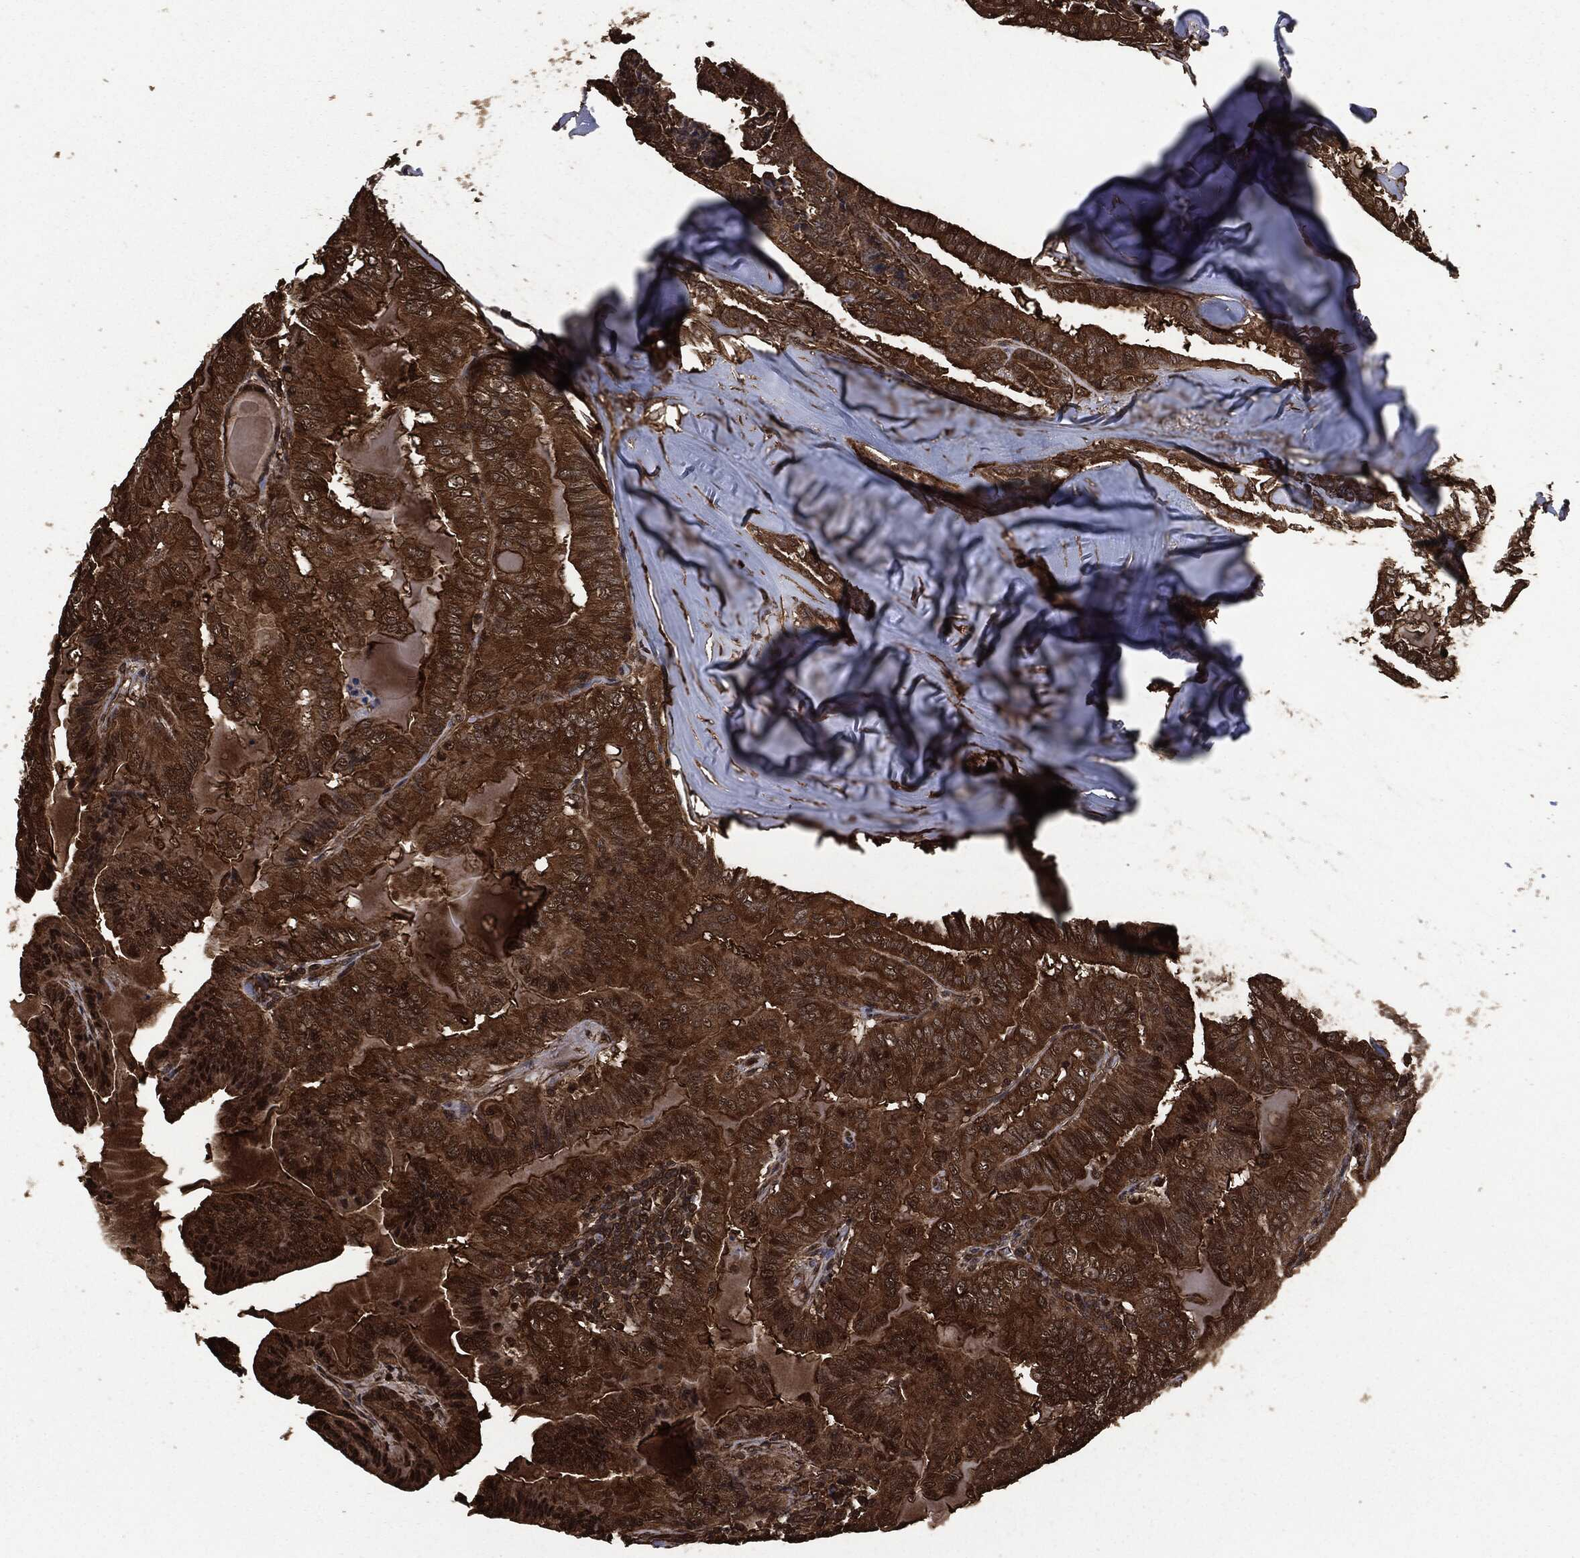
{"staining": {"intensity": "strong", "quantity": ">75%", "location": "cytoplasmic/membranous"}, "tissue": "thyroid cancer", "cell_type": "Tumor cells", "image_type": "cancer", "snomed": [{"axis": "morphology", "description": "Papillary adenocarcinoma, NOS"}, {"axis": "topography", "description": "Thyroid gland"}], "caption": "The immunohistochemical stain labels strong cytoplasmic/membranous positivity in tumor cells of thyroid papillary adenocarcinoma tissue.", "gene": "HRAS", "patient": {"sex": "female", "age": 68}}